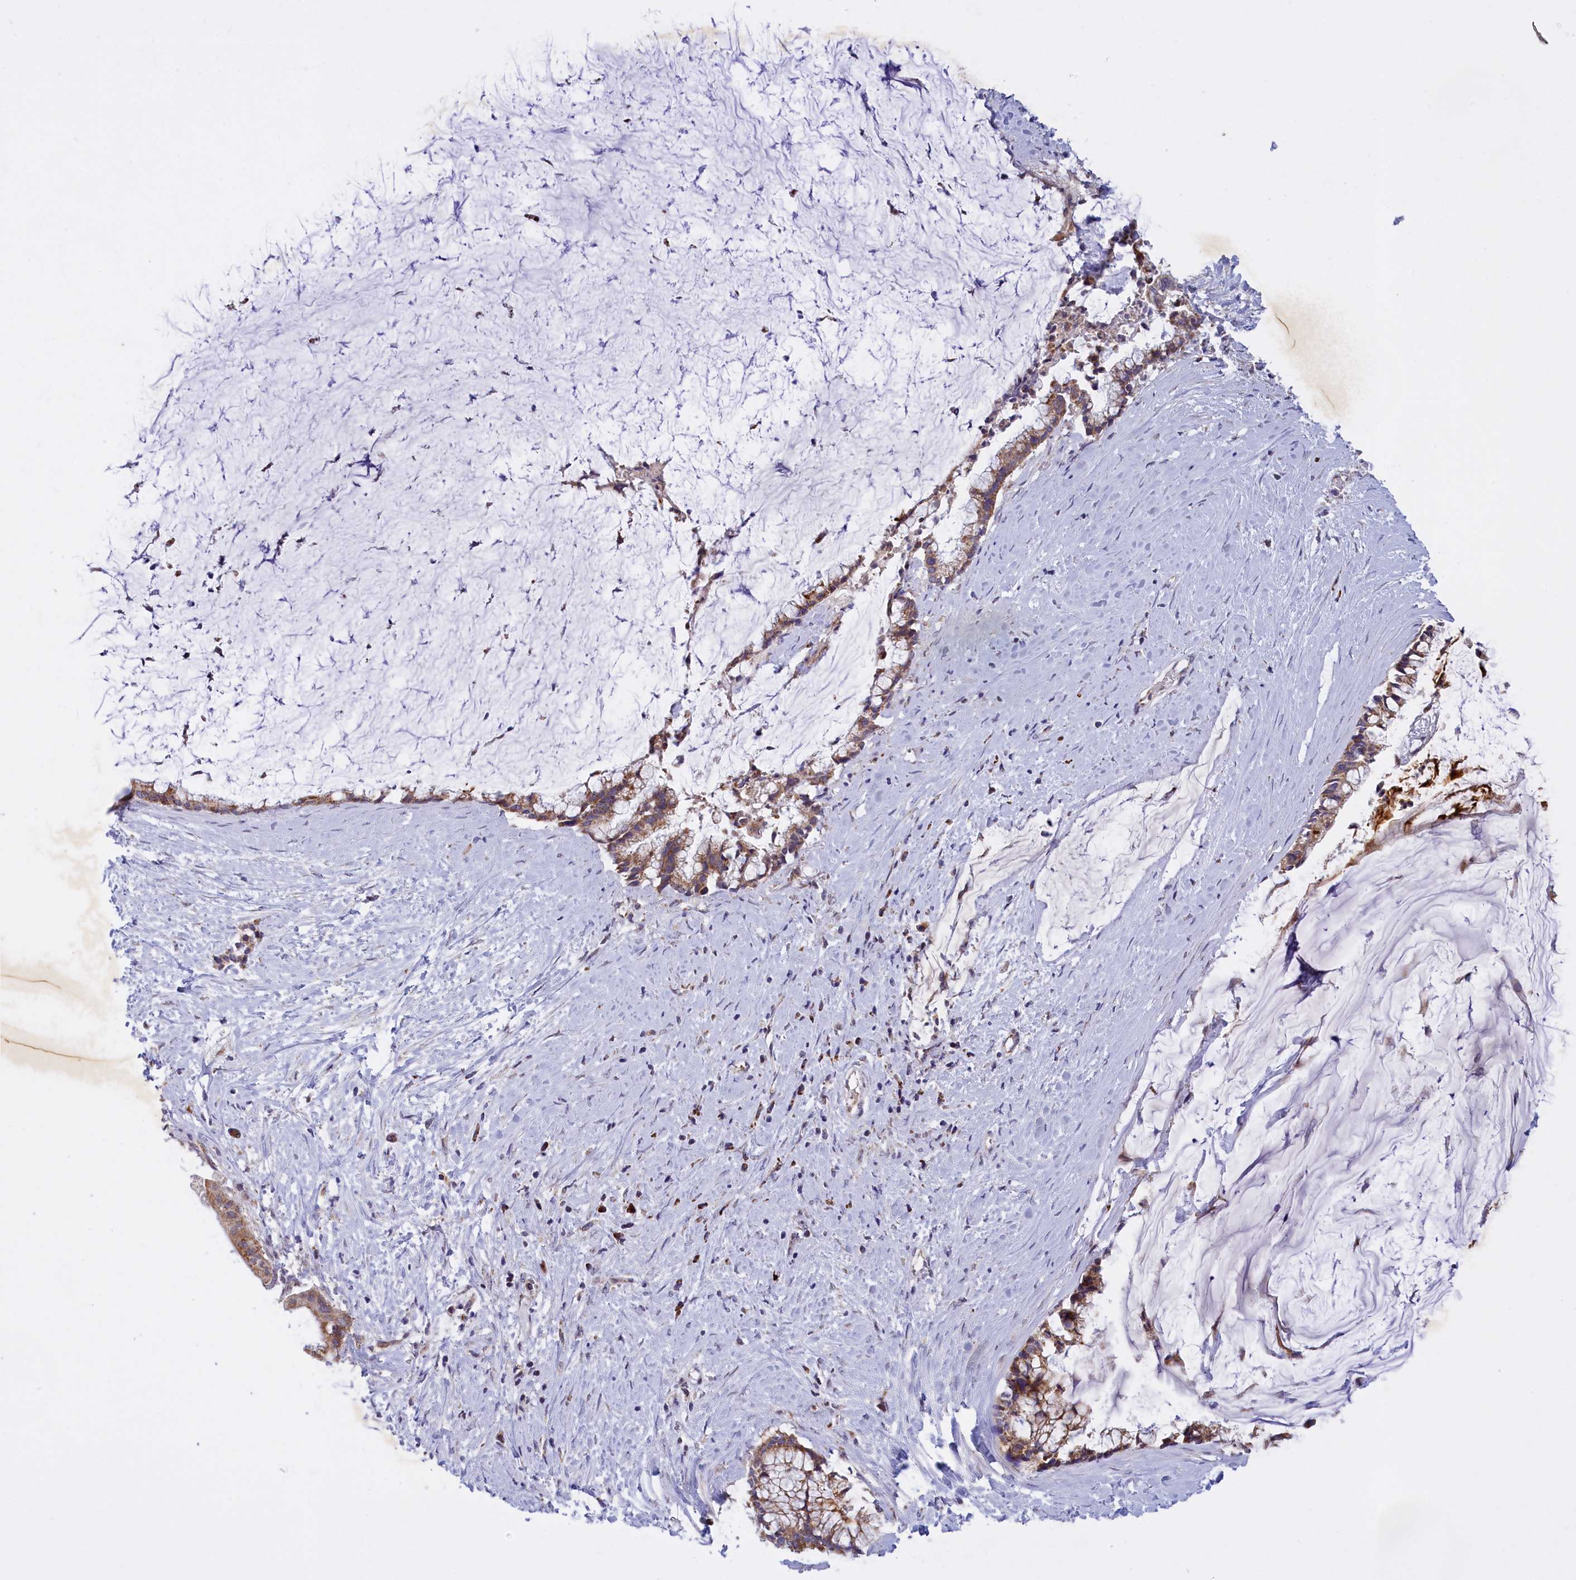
{"staining": {"intensity": "moderate", "quantity": ">75%", "location": "cytoplasmic/membranous"}, "tissue": "pancreatic cancer", "cell_type": "Tumor cells", "image_type": "cancer", "snomed": [{"axis": "morphology", "description": "Adenocarcinoma, NOS"}, {"axis": "topography", "description": "Pancreas"}], "caption": "An IHC micrograph of neoplastic tissue is shown. Protein staining in brown shows moderate cytoplasmic/membranous positivity in pancreatic cancer (adenocarcinoma) within tumor cells.", "gene": "FAM149B1", "patient": {"sex": "male", "age": 41}}